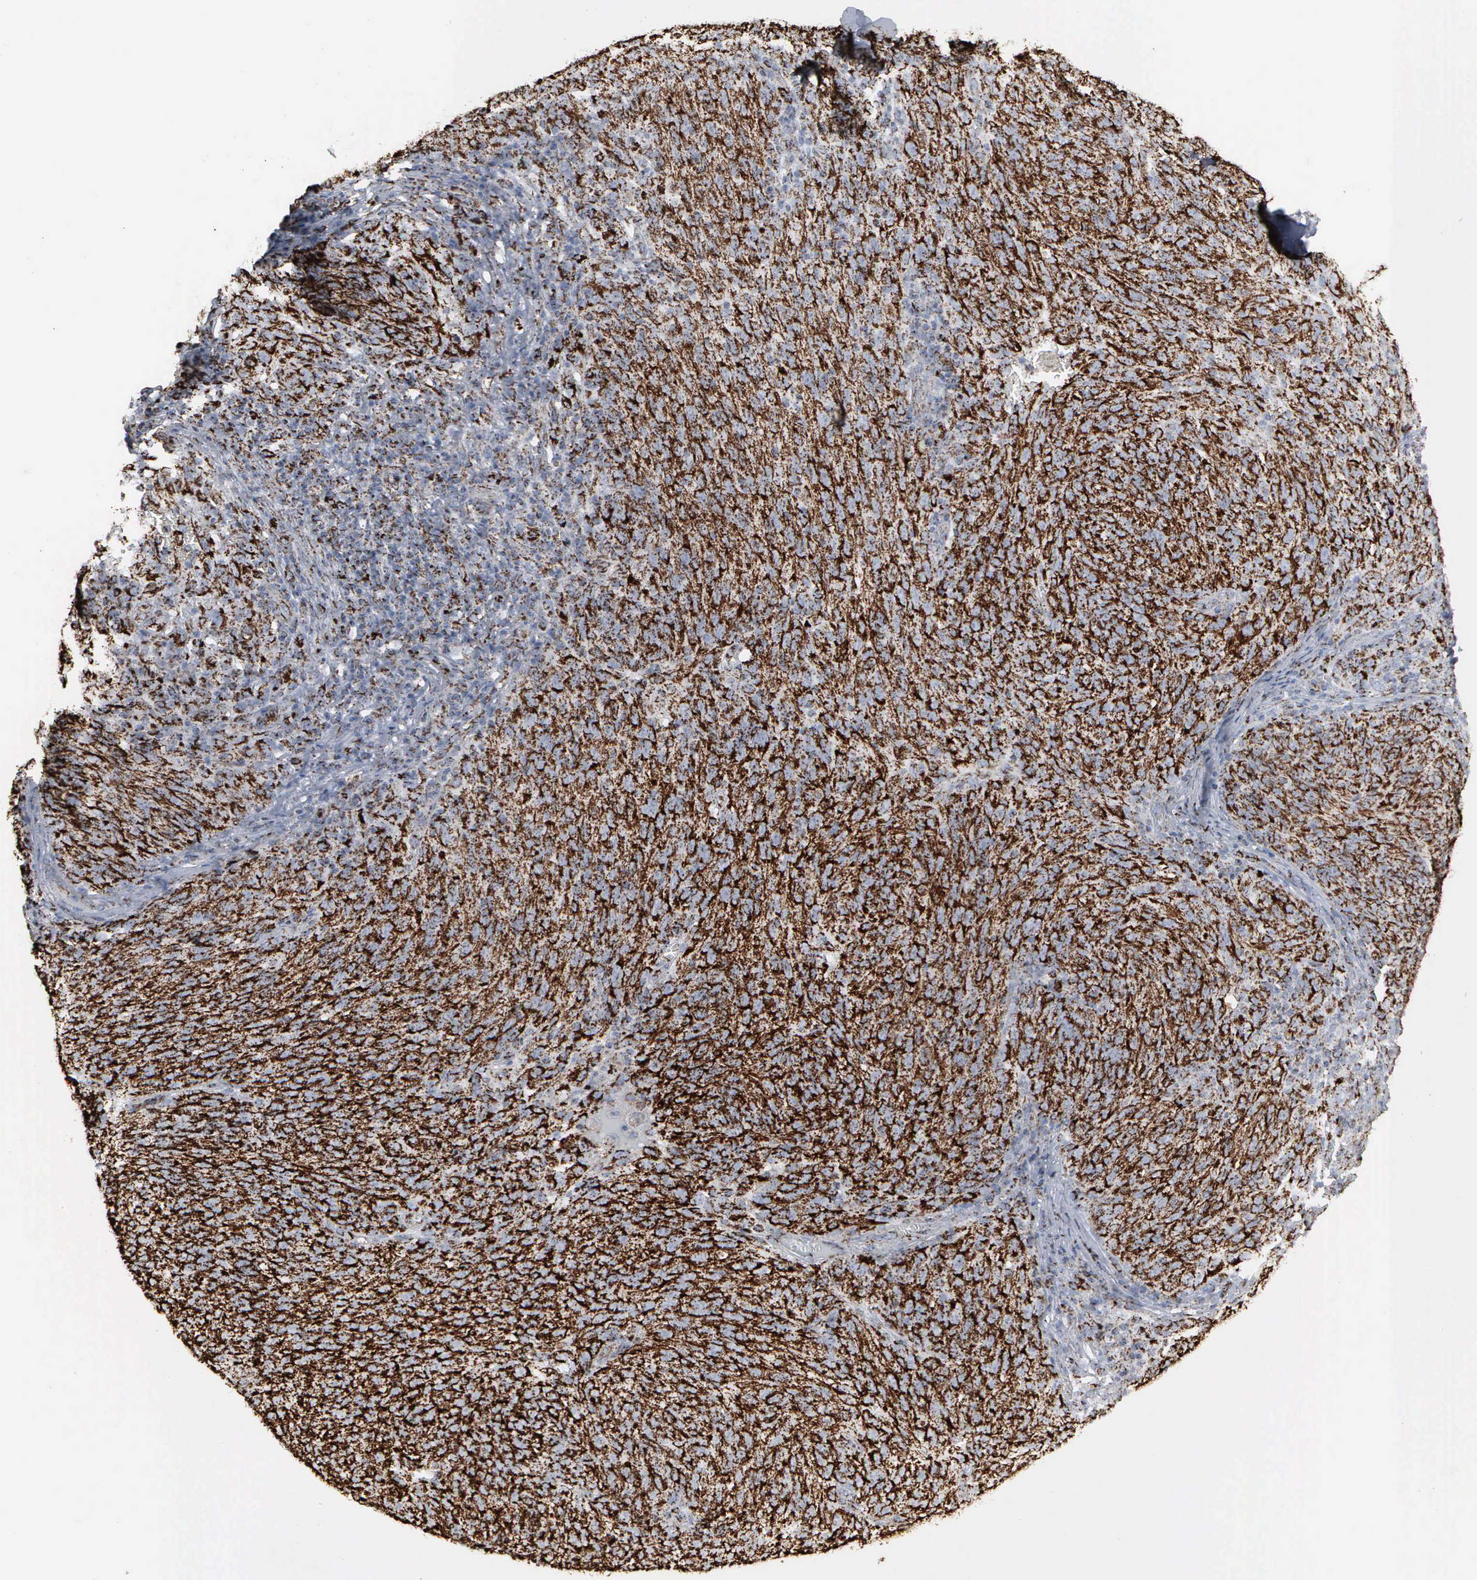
{"staining": {"intensity": "strong", "quantity": ">75%", "location": "cytoplasmic/membranous"}, "tissue": "melanoma", "cell_type": "Tumor cells", "image_type": "cancer", "snomed": [{"axis": "morphology", "description": "Malignant melanoma, NOS"}, {"axis": "topography", "description": "Skin"}], "caption": "Immunohistochemical staining of human melanoma reveals high levels of strong cytoplasmic/membranous expression in about >75% of tumor cells. (brown staining indicates protein expression, while blue staining denotes nuclei).", "gene": "HSPA9", "patient": {"sex": "male", "age": 76}}